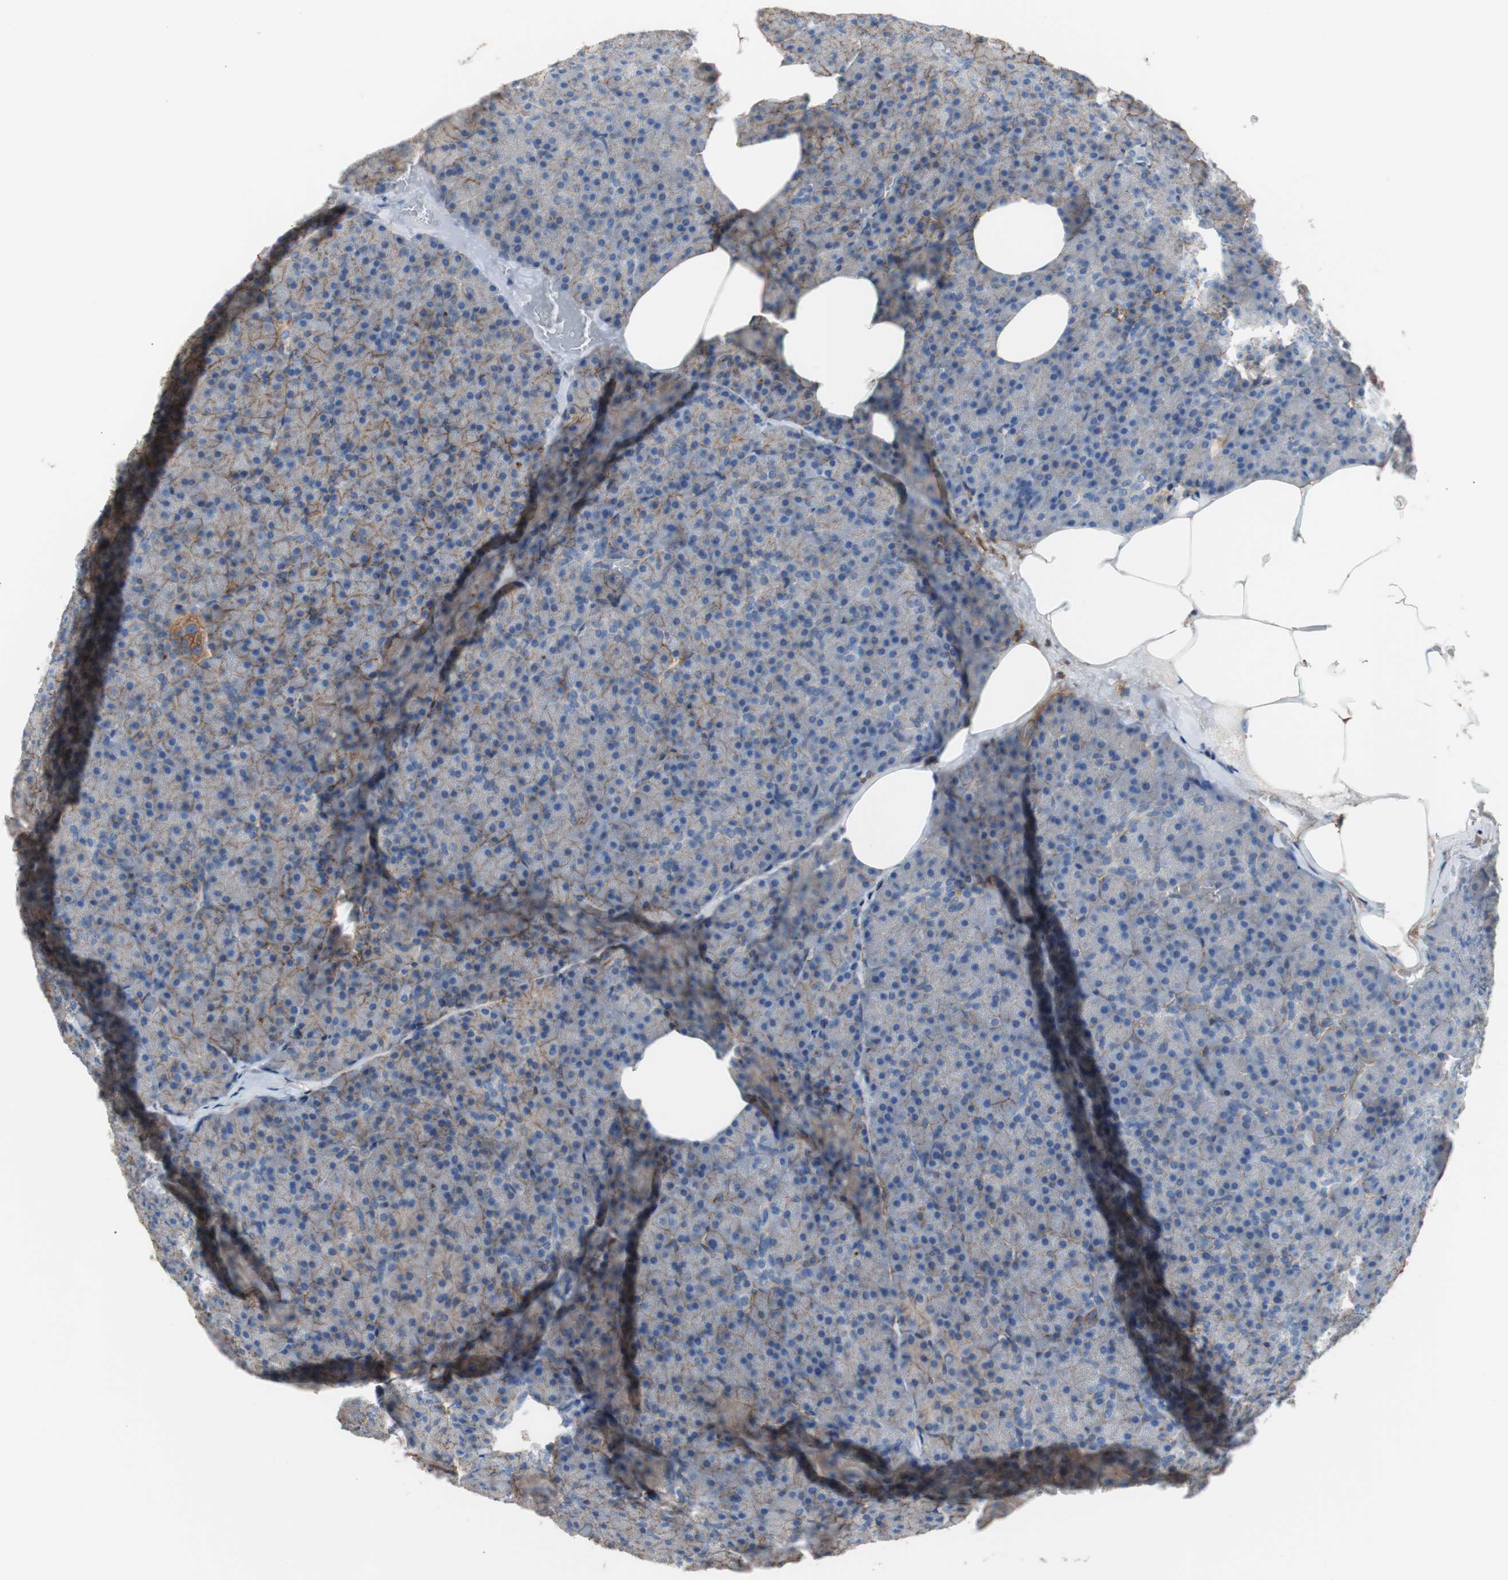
{"staining": {"intensity": "weak", "quantity": "25%-75%", "location": "cytoplasmic/membranous"}, "tissue": "pancreas", "cell_type": "Exocrine glandular cells", "image_type": "normal", "snomed": [{"axis": "morphology", "description": "Normal tissue, NOS"}, {"axis": "topography", "description": "Pancreas"}], "caption": "Immunohistochemistry (IHC) photomicrograph of normal pancreas stained for a protein (brown), which reveals low levels of weak cytoplasmic/membranous expression in about 25%-75% of exocrine glandular cells.", "gene": "CD81", "patient": {"sex": "female", "age": 35}}